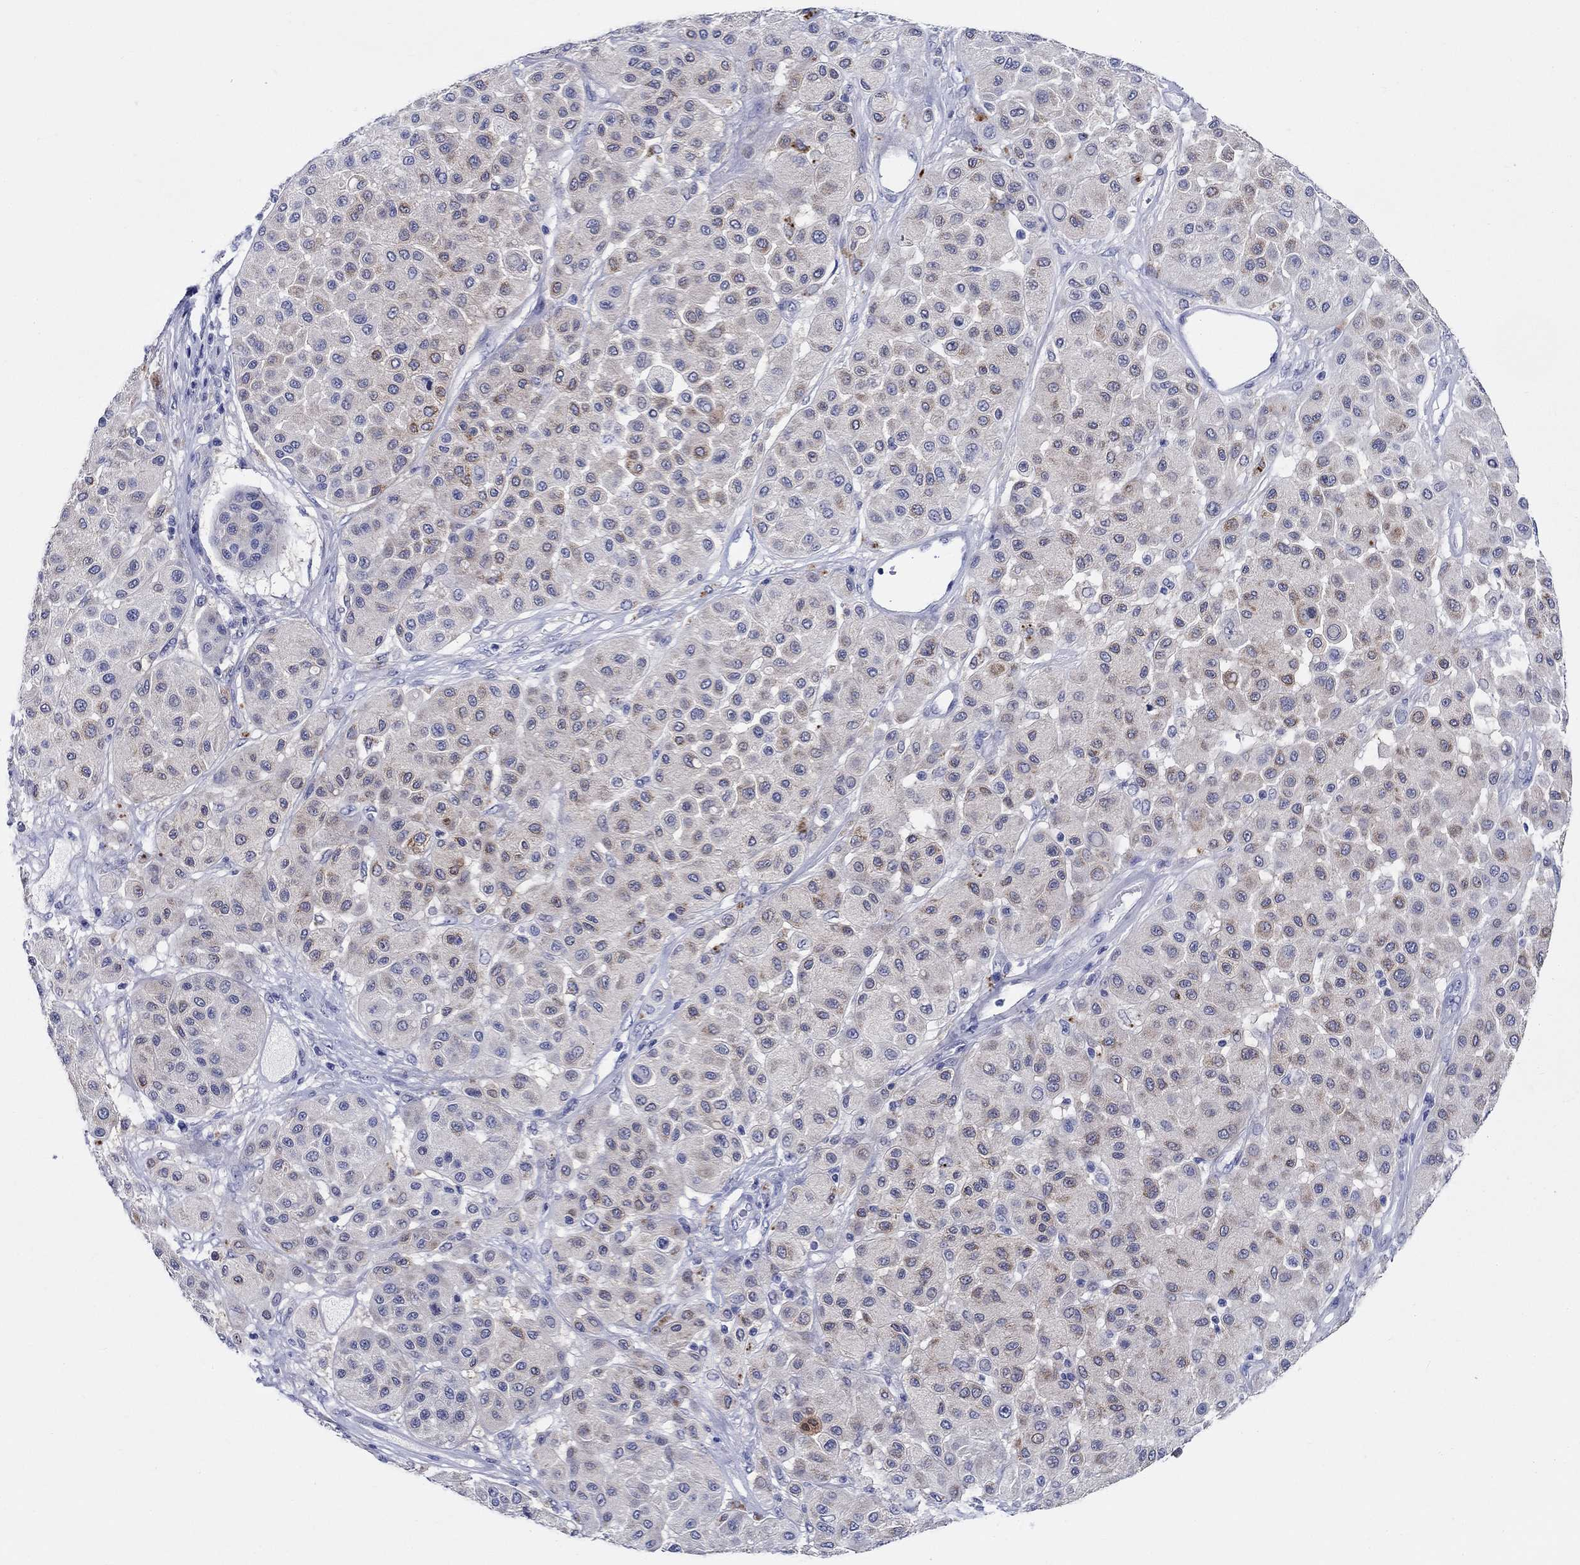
{"staining": {"intensity": "strong", "quantity": "<25%", "location": "cytoplasmic/membranous"}, "tissue": "melanoma", "cell_type": "Tumor cells", "image_type": "cancer", "snomed": [{"axis": "morphology", "description": "Malignant melanoma, Metastatic site"}, {"axis": "topography", "description": "Smooth muscle"}], "caption": "Human malignant melanoma (metastatic site) stained for a protein (brown) displays strong cytoplasmic/membranous positive positivity in approximately <25% of tumor cells.", "gene": "RAP1GAP", "patient": {"sex": "male", "age": 41}}